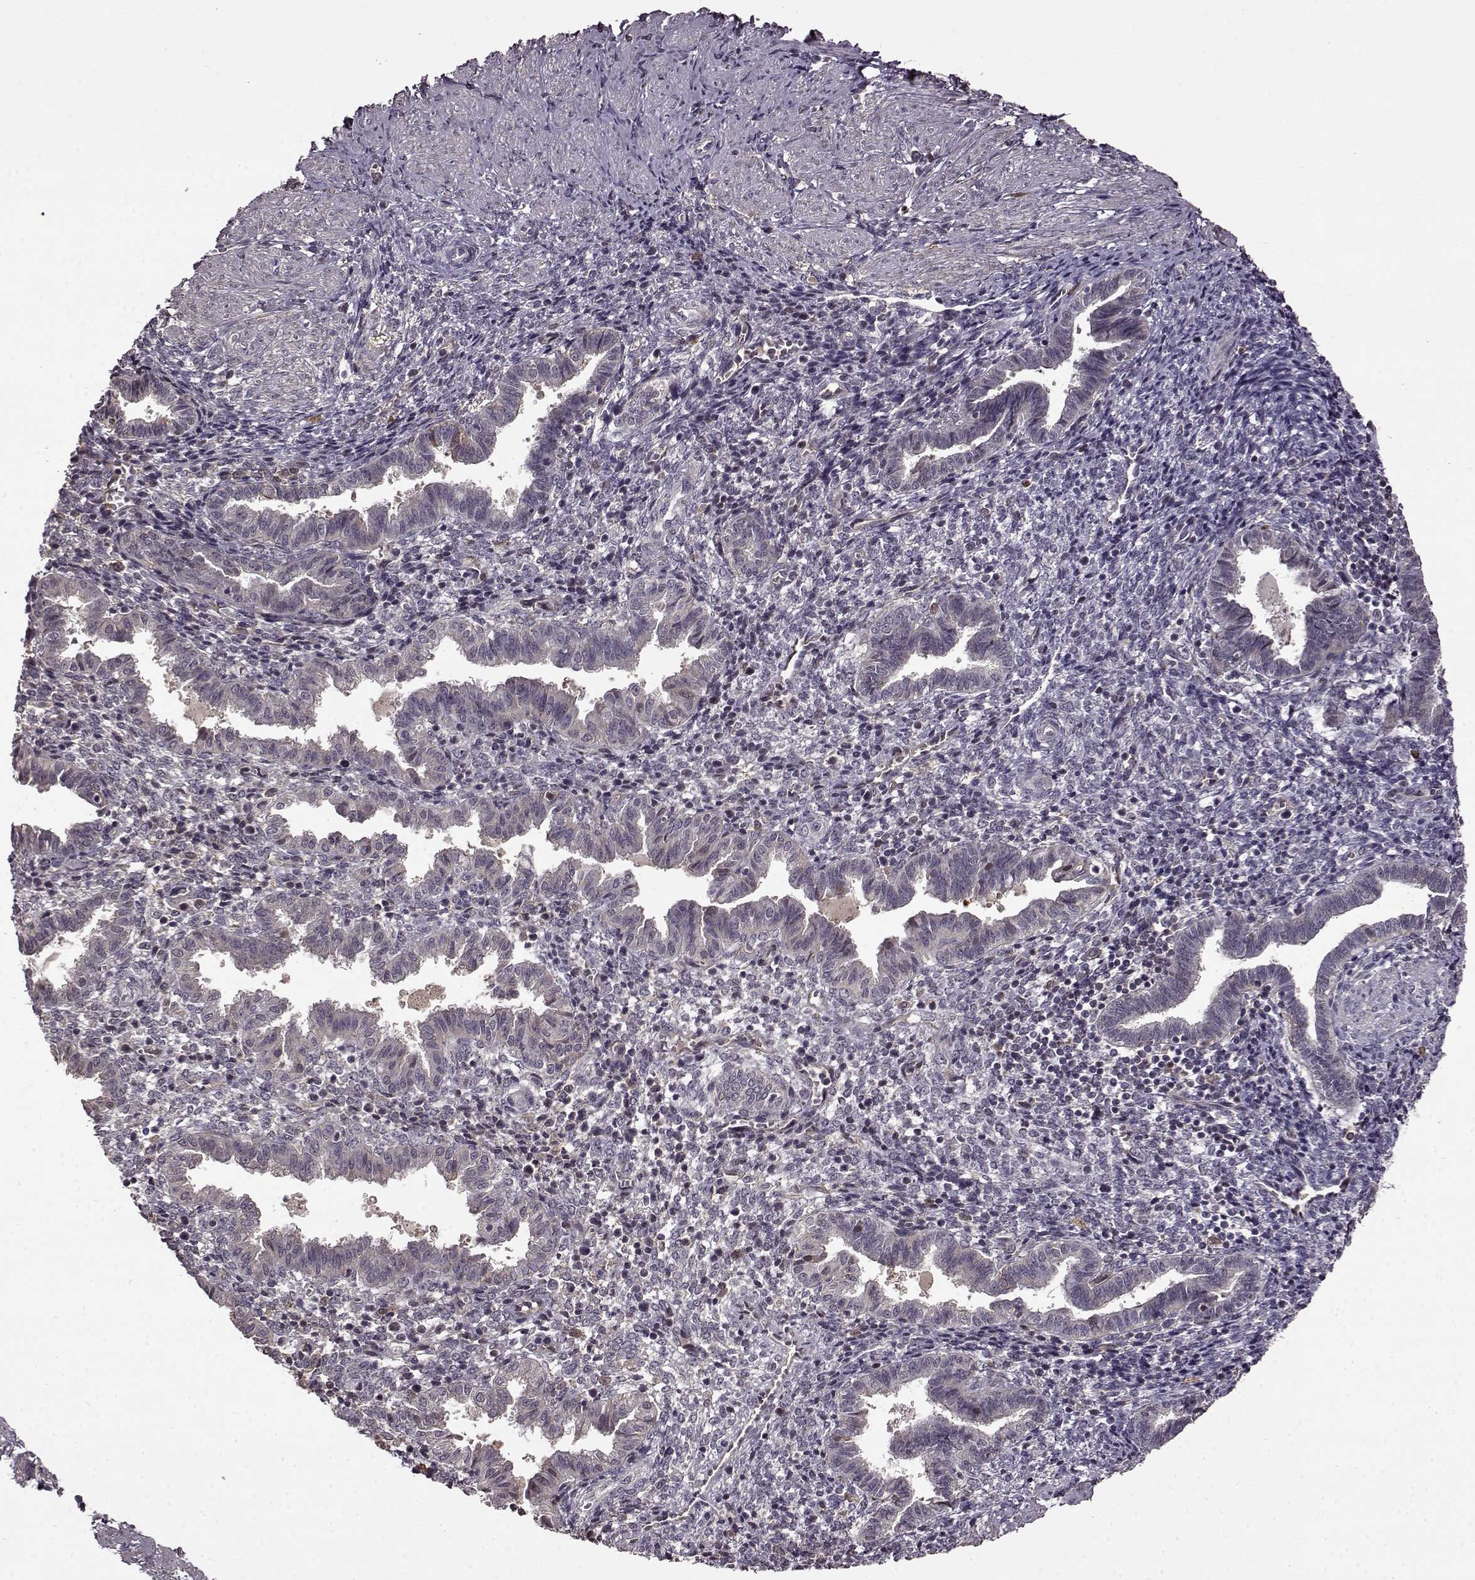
{"staining": {"intensity": "weak", "quantity": "<25%", "location": "cytoplasmic/membranous"}, "tissue": "endometrium", "cell_type": "Cells in endometrial stroma", "image_type": "normal", "snomed": [{"axis": "morphology", "description": "Normal tissue, NOS"}, {"axis": "topography", "description": "Endometrium"}], "caption": "IHC micrograph of benign endometrium: human endometrium stained with DAB shows no significant protein expression in cells in endometrial stroma.", "gene": "MAIP1", "patient": {"sex": "female", "age": 37}}